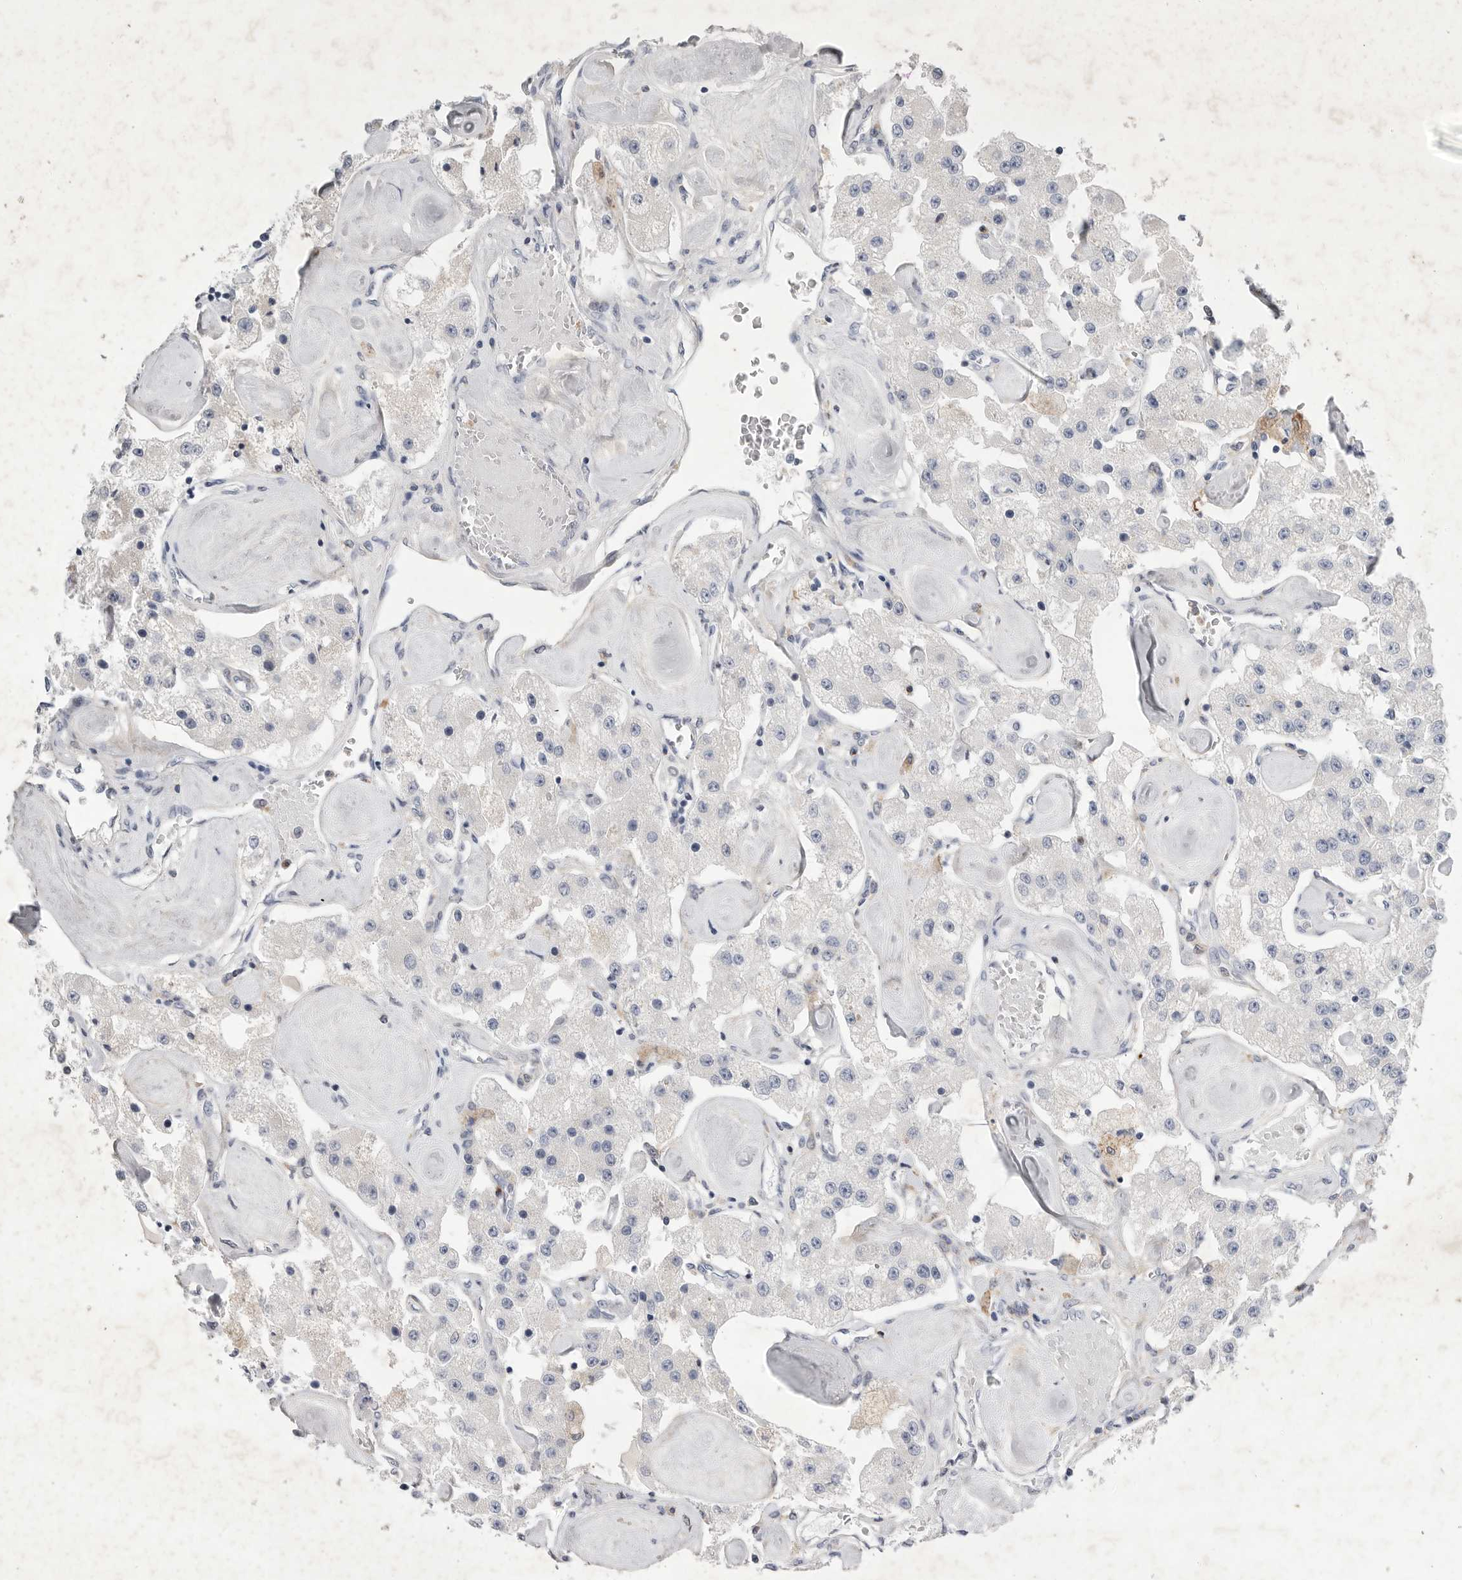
{"staining": {"intensity": "negative", "quantity": "none", "location": "none"}, "tissue": "carcinoid", "cell_type": "Tumor cells", "image_type": "cancer", "snomed": [{"axis": "morphology", "description": "Carcinoid, malignant, NOS"}, {"axis": "topography", "description": "Pancreas"}], "caption": "An image of human carcinoid is negative for staining in tumor cells.", "gene": "SIGLEC10", "patient": {"sex": "male", "age": 41}}